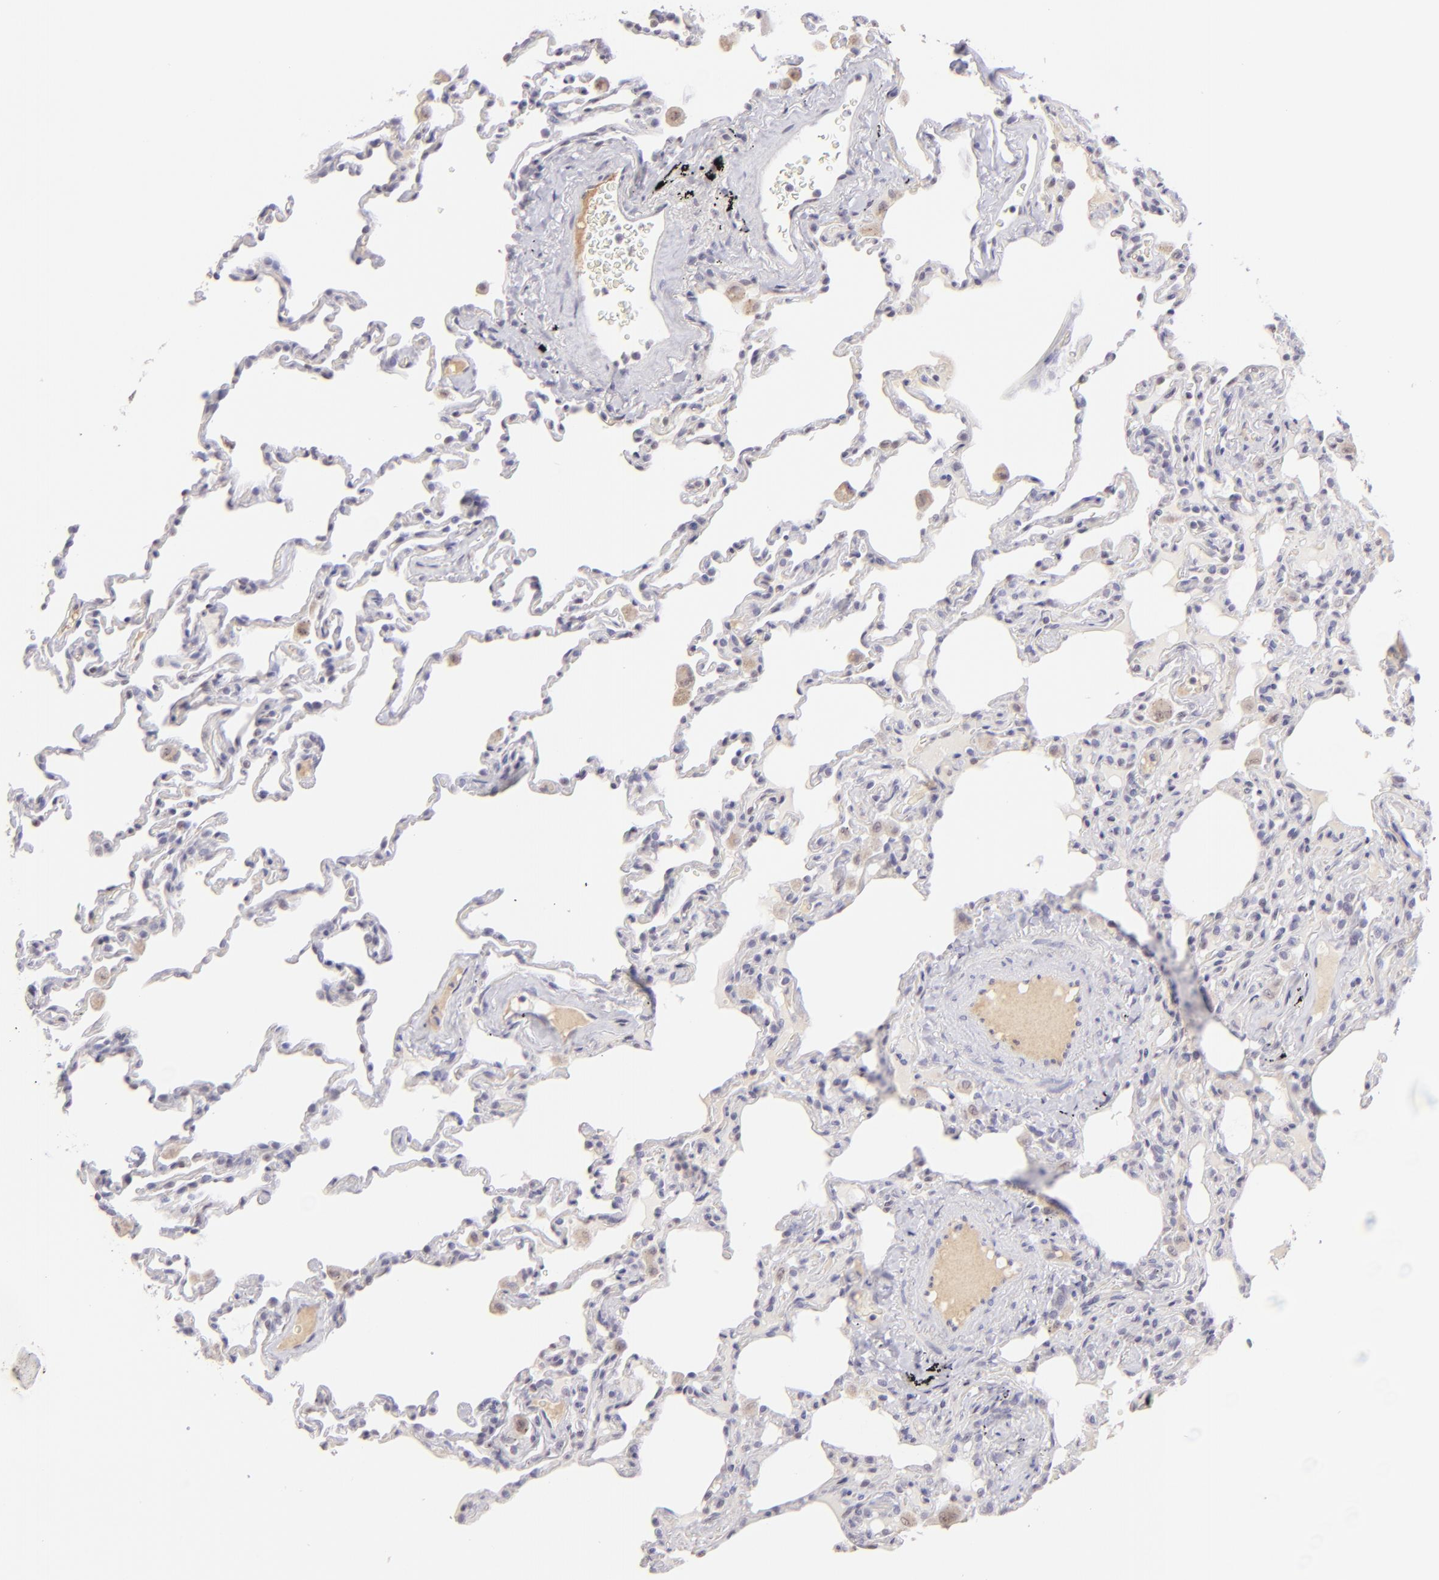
{"staining": {"intensity": "negative", "quantity": "none", "location": "none"}, "tissue": "lung", "cell_type": "Alveolar cells", "image_type": "normal", "snomed": [{"axis": "morphology", "description": "Normal tissue, NOS"}, {"axis": "topography", "description": "Lung"}], "caption": "A photomicrograph of lung stained for a protein exhibits no brown staining in alveolar cells. Nuclei are stained in blue.", "gene": "MAGEA1", "patient": {"sex": "male", "age": 59}}